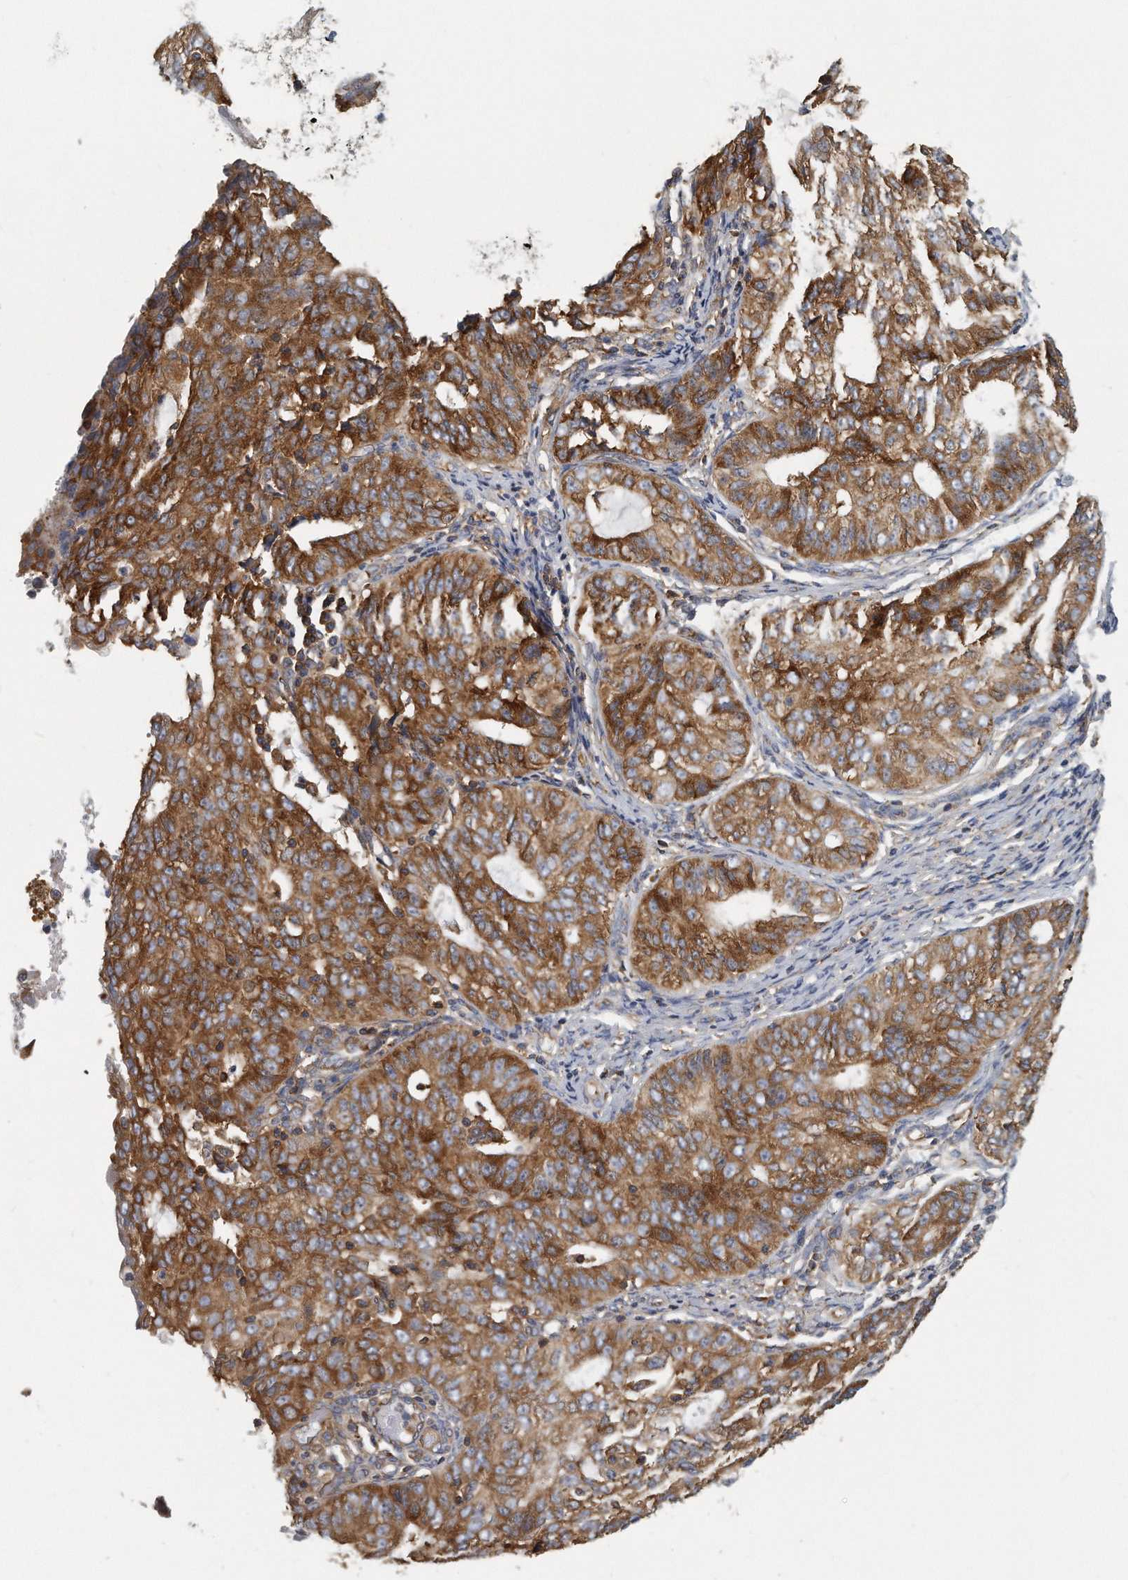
{"staining": {"intensity": "strong", "quantity": ">75%", "location": "cytoplasmic/membranous"}, "tissue": "endometrial cancer", "cell_type": "Tumor cells", "image_type": "cancer", "snomed": [{"axis": "morphology", "description": "Adenocarcinoma, NOS"}, {"axis": "topography", "description": "Endometrium"}], "caption": "Immunohistochemical staining of adenocarcinoma (endometrial) displays high levels of strong cytoplasmic/membranous positivity in about >75% of tumor cells.", "gene": "EIF3I", "patient": {"sex": "female", "age": 32}}